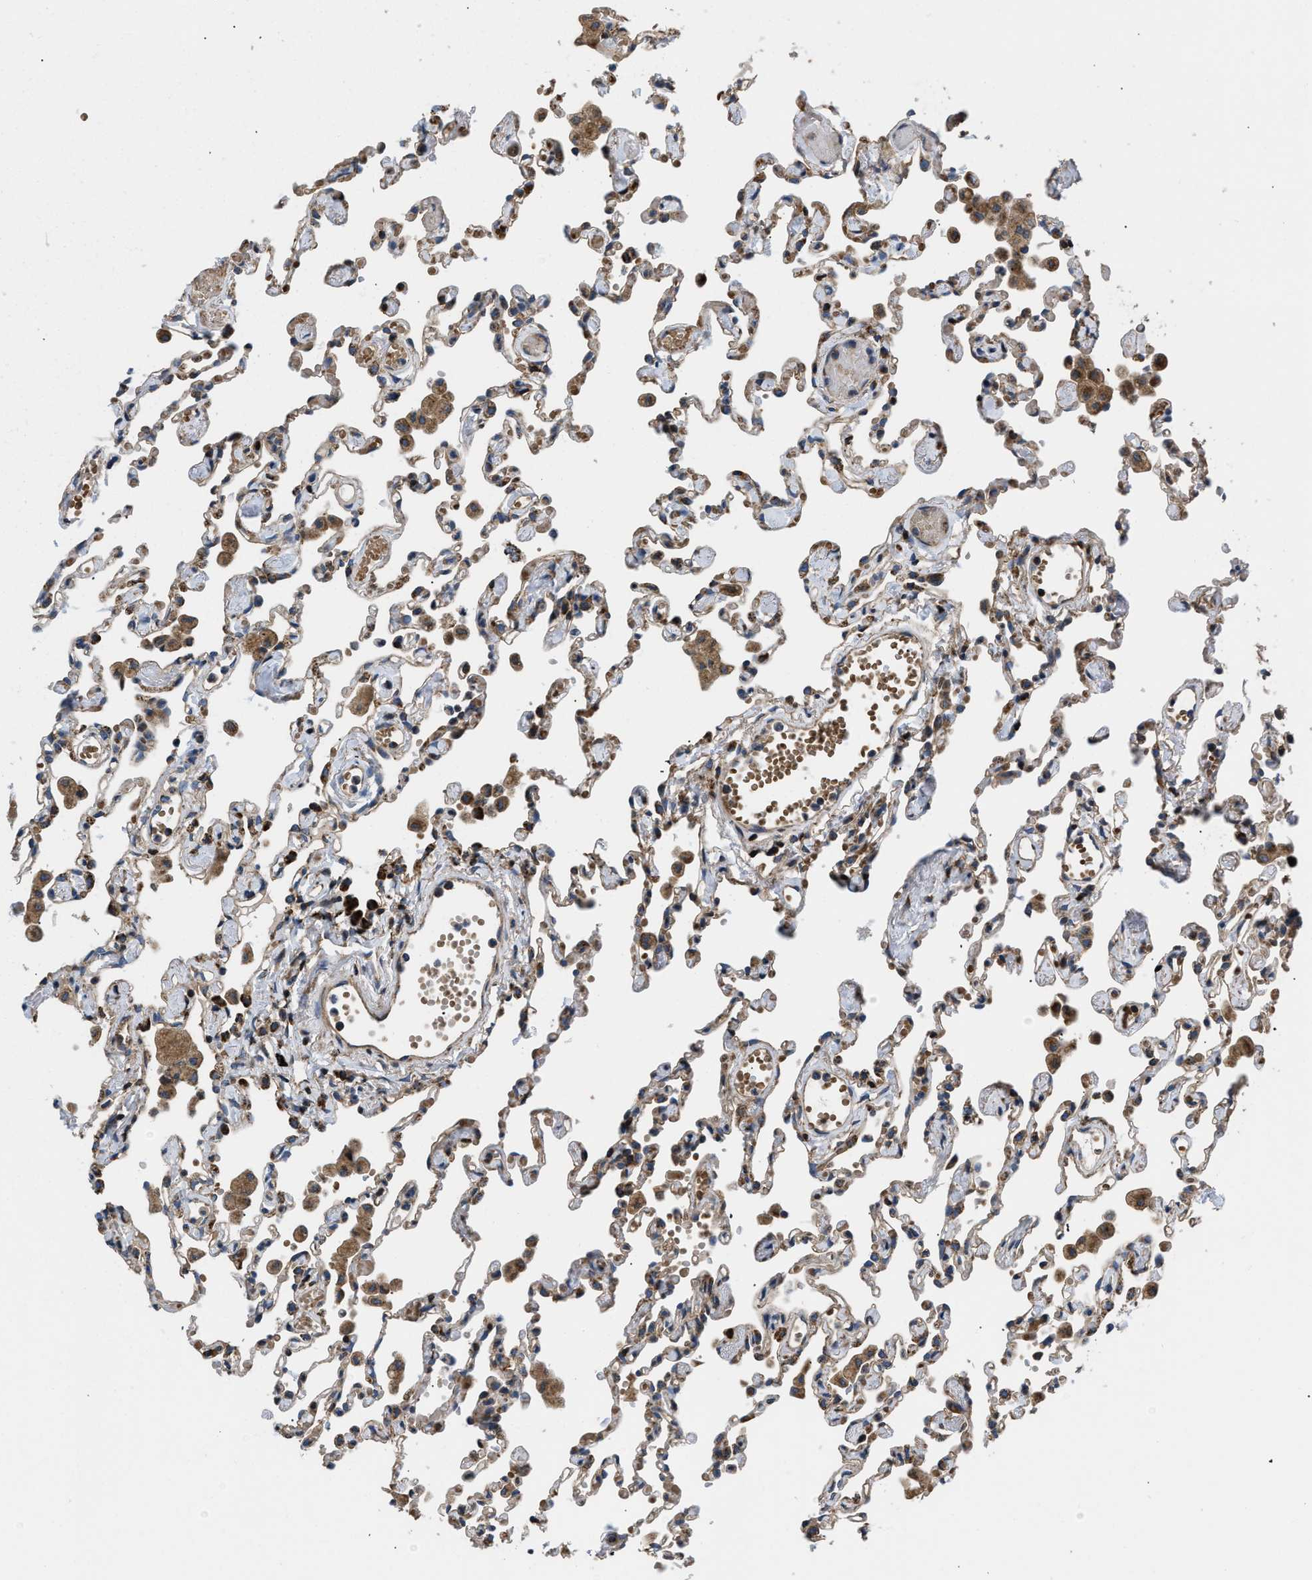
{"staining": {"intensity": "strong", "quantity": "25%-75%", "location": "cytoplasmic/membranous"}, "tissue": "lung", "cell_type": "Alveolar cells", "image_type": "normal", "snomed": [{"axis": "morphology", "description": "Normal tissue, NOS"}, {"axis": "topography", "description": "Bronchus"}, {"axis": "topography", "description": "Lung"}], "caption": "High-magnification brightfield microscopy of normal lung stained with DAB (brown) and counterstained with hematoxylin (blue). alveolar cells exhibit strong cytoplasmic/membranous staining is identified in about25%-75% of cells. (DAB (3,3'-diaminobenzidine) IHC, brown staining for protein, blue staining for nuclei).", "gene": "OPTN", "patient": {"sex": "female", "age": 49}}